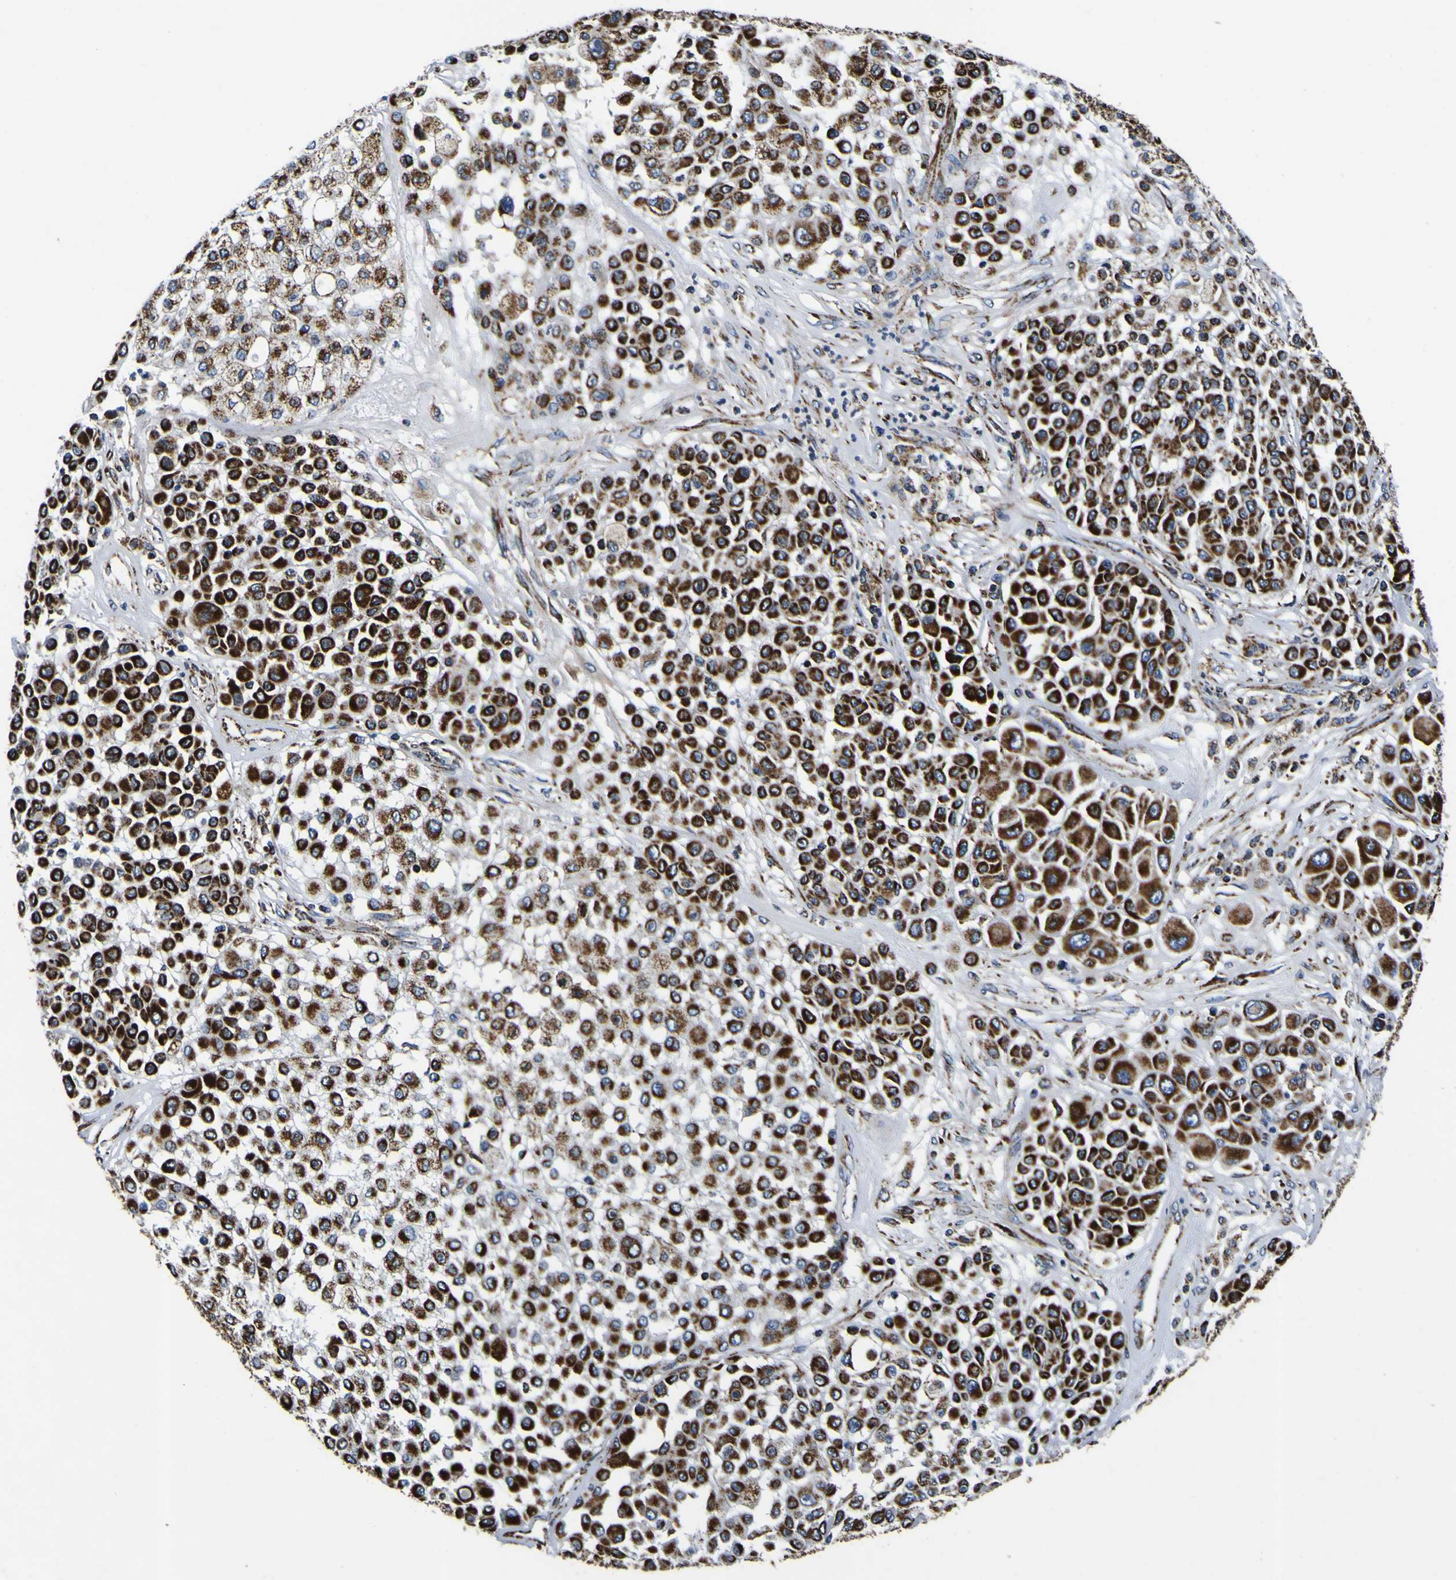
{"staining": {"intensity": "strong", "quantity": ">75%", "location": "cytoplasmic/membranous"}, "tissue": "melanoma", "cell_type": "Tumor cells", "image_type": "cancer", "snomed": [{"axis": "morphology", "description": "Malignant melanoma, Metastatic site"}, {"axis": "topography", "description": "Soft tissue"}], "caption": "Immunohistochemistry (IHC) photomicrograph of neoplastic tissue: human malignant melanoma (metastatic site) stained using IHC reveals high levels of strong protein expression localized specifically in the cytoplasmic/membranous of tumor cells, appearing as a cytoplasmic/membranous brown color.", "gene": "PTRH2", "patient": {"sex": "male", "age": 41}}